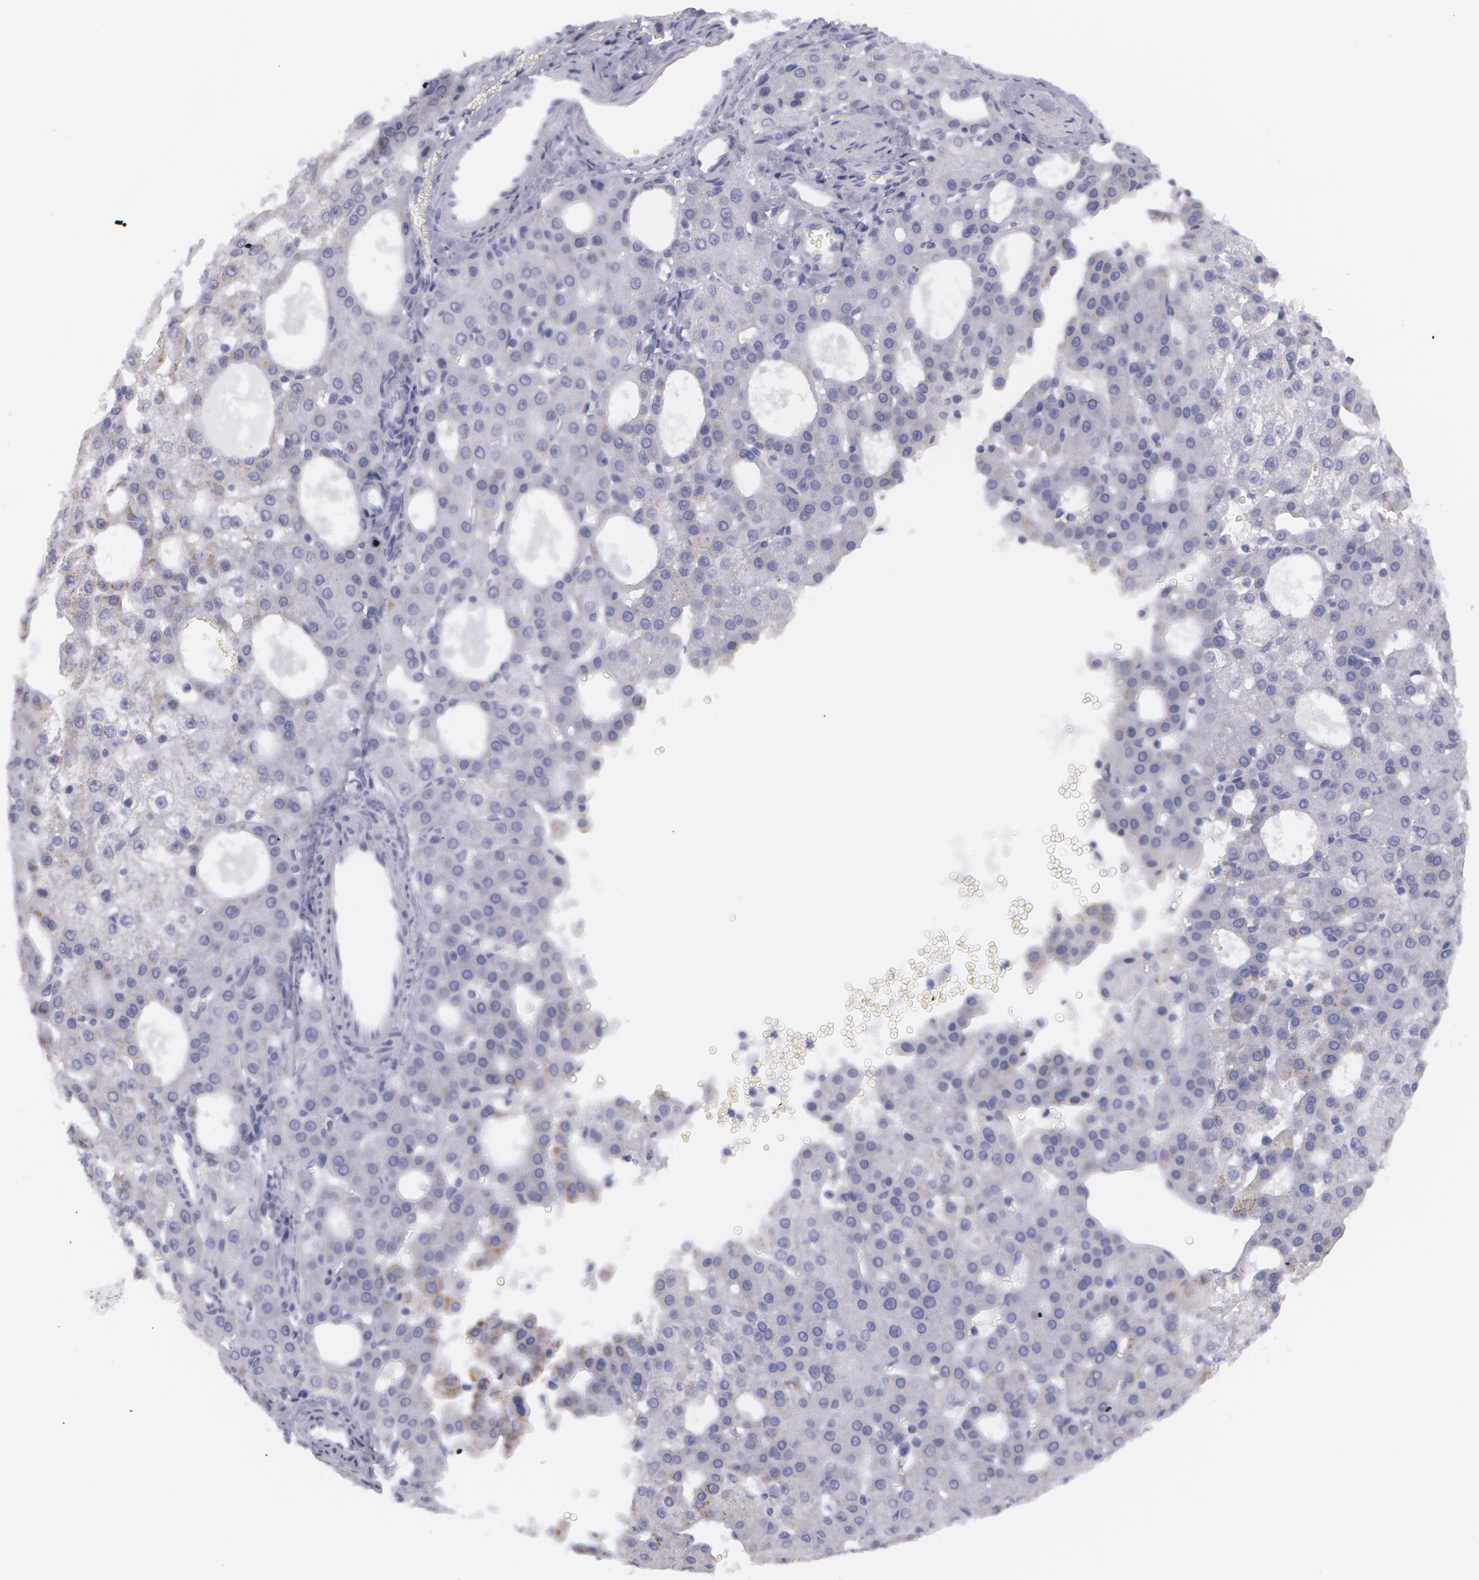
{"staining": {"intensity": "negative", "quantity": "none", "location": "none"}, "tissue": "liver cancer", "cell_type": "Tumor cells", "image_type": "cancer", "snomed": [{"axis": "morphology", "description": "Carcinoma, Hepatocellular, NOS"}, {"axis": "topography", "description": "Liver"}], "caption": "The immunohistochemistry micrograph has no significant positivity in tumor cells of liver cancer (hepatocellular carcinoma) tissue.", "gene": "AMACR", "patient": {"sex": "male", "age": 47}}